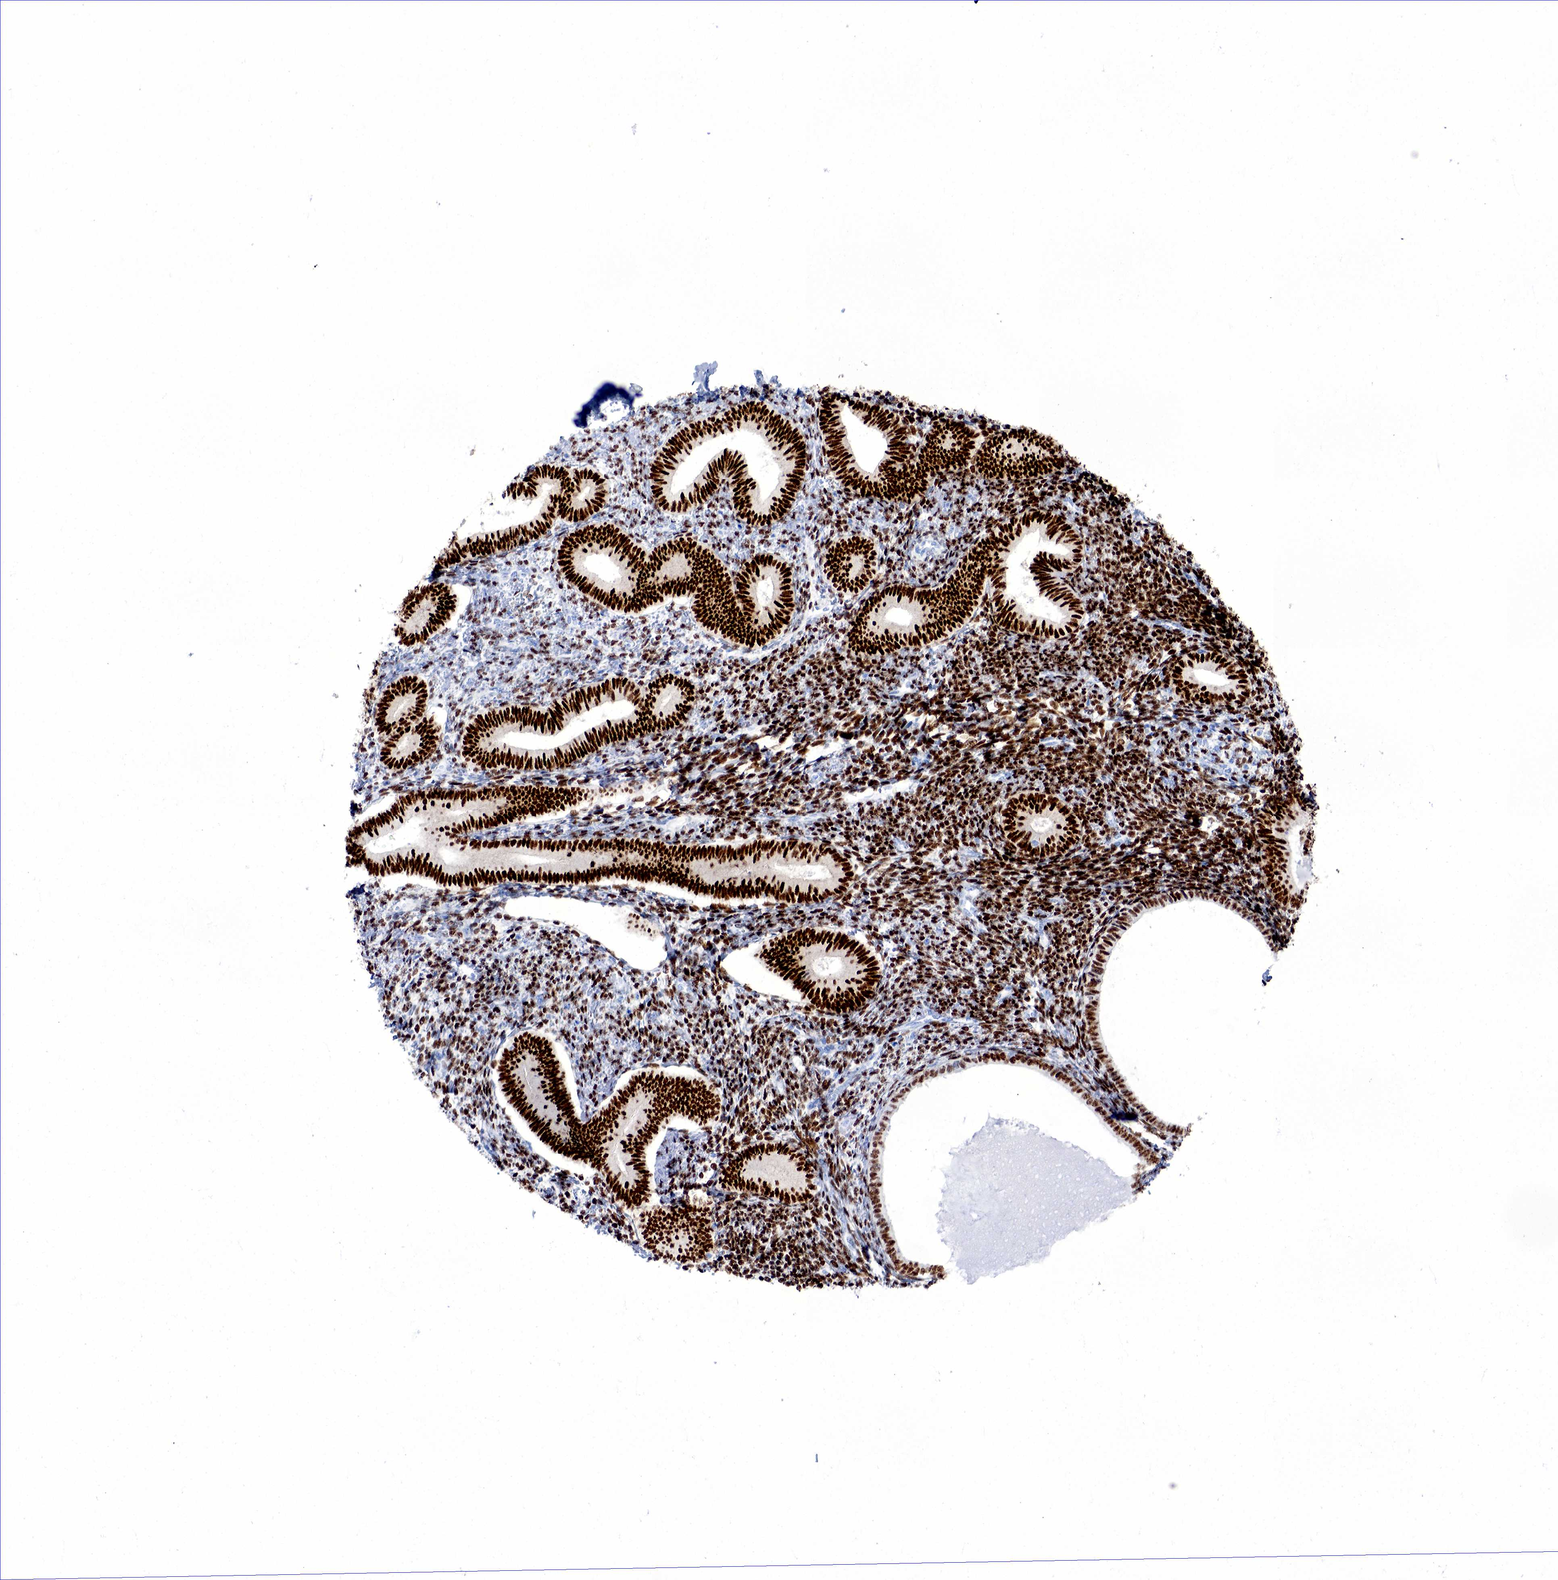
{"staining": {"intensity": "strong", "quantity": ">75%", "location": "nuclear"}, "tissue": "endometrium", "cell_type": "Cells in endometrial stroma", "image_type": "normal", "snomed": [{"axis": "morphology", "description": "Normal tissue, NOS"}, {"axis": "topography", "description": "Endometrium"}], "caption": "Cells in endometrial stroma reveal strong nuclear staining in about >75% of cells in normal endometrium.", "gene": "ESR1", "patient": {"sex": "female", "age": 82}}